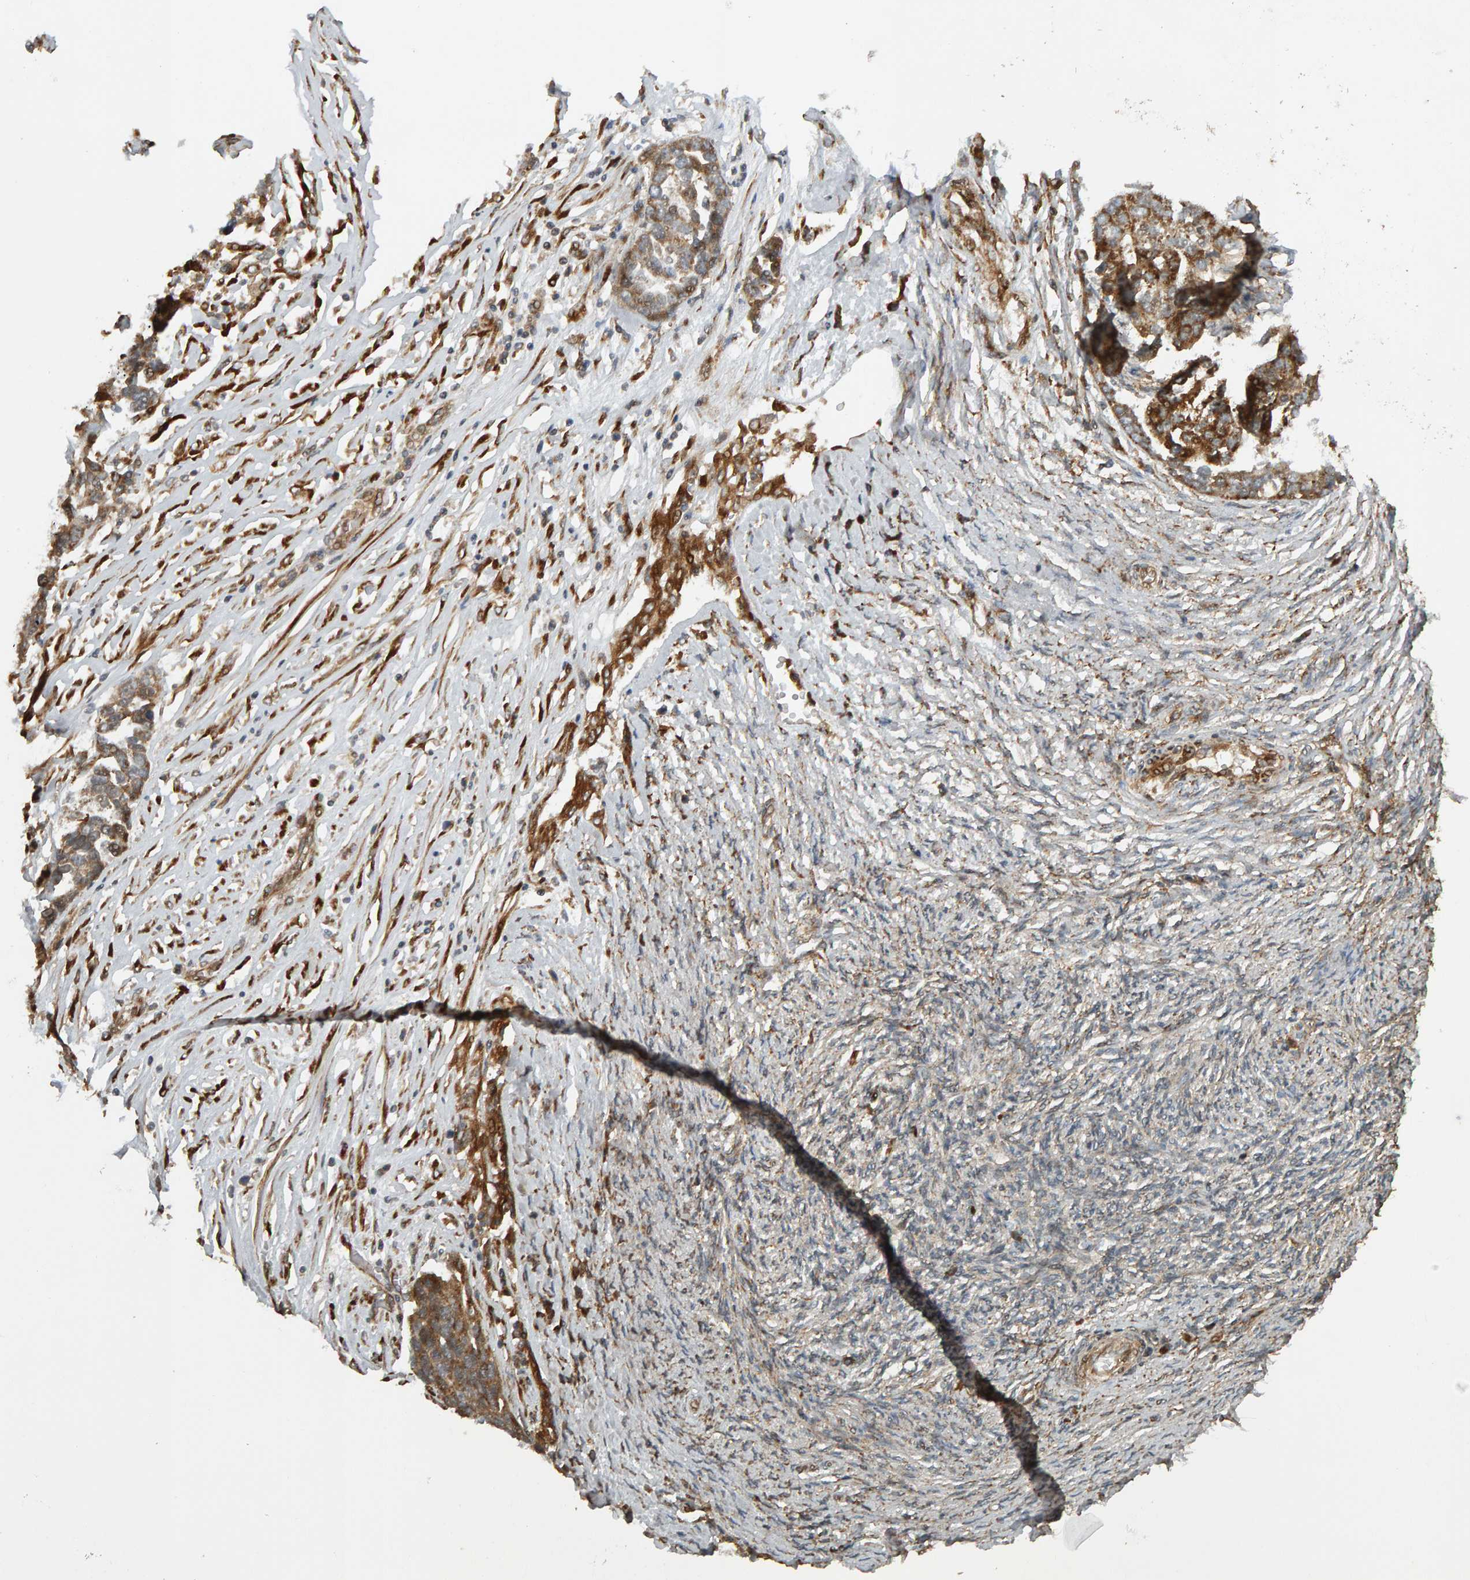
{"staining": {"intensity": "moderate", "quantity": ">75%", "location": "cytoplasmic/membranous"}, "tissue": "ovarian cancer", "cell_type": "Tumor cells", "image_type": "cancer", "snomed": [{"axis": "morphology", "description": "Cystadenocarcinoma, serous, NOS"}, {"axis": "topography", "description": "Ovary"}], "caption": "Moderate cytoplasmic/membranous protein positivity is appreciated in about >75% of tumor cells in ovarian serous cystadenocarcinoma.", "gene": "ZFAND1", "patient": {"sex": "female", "age": 44}}